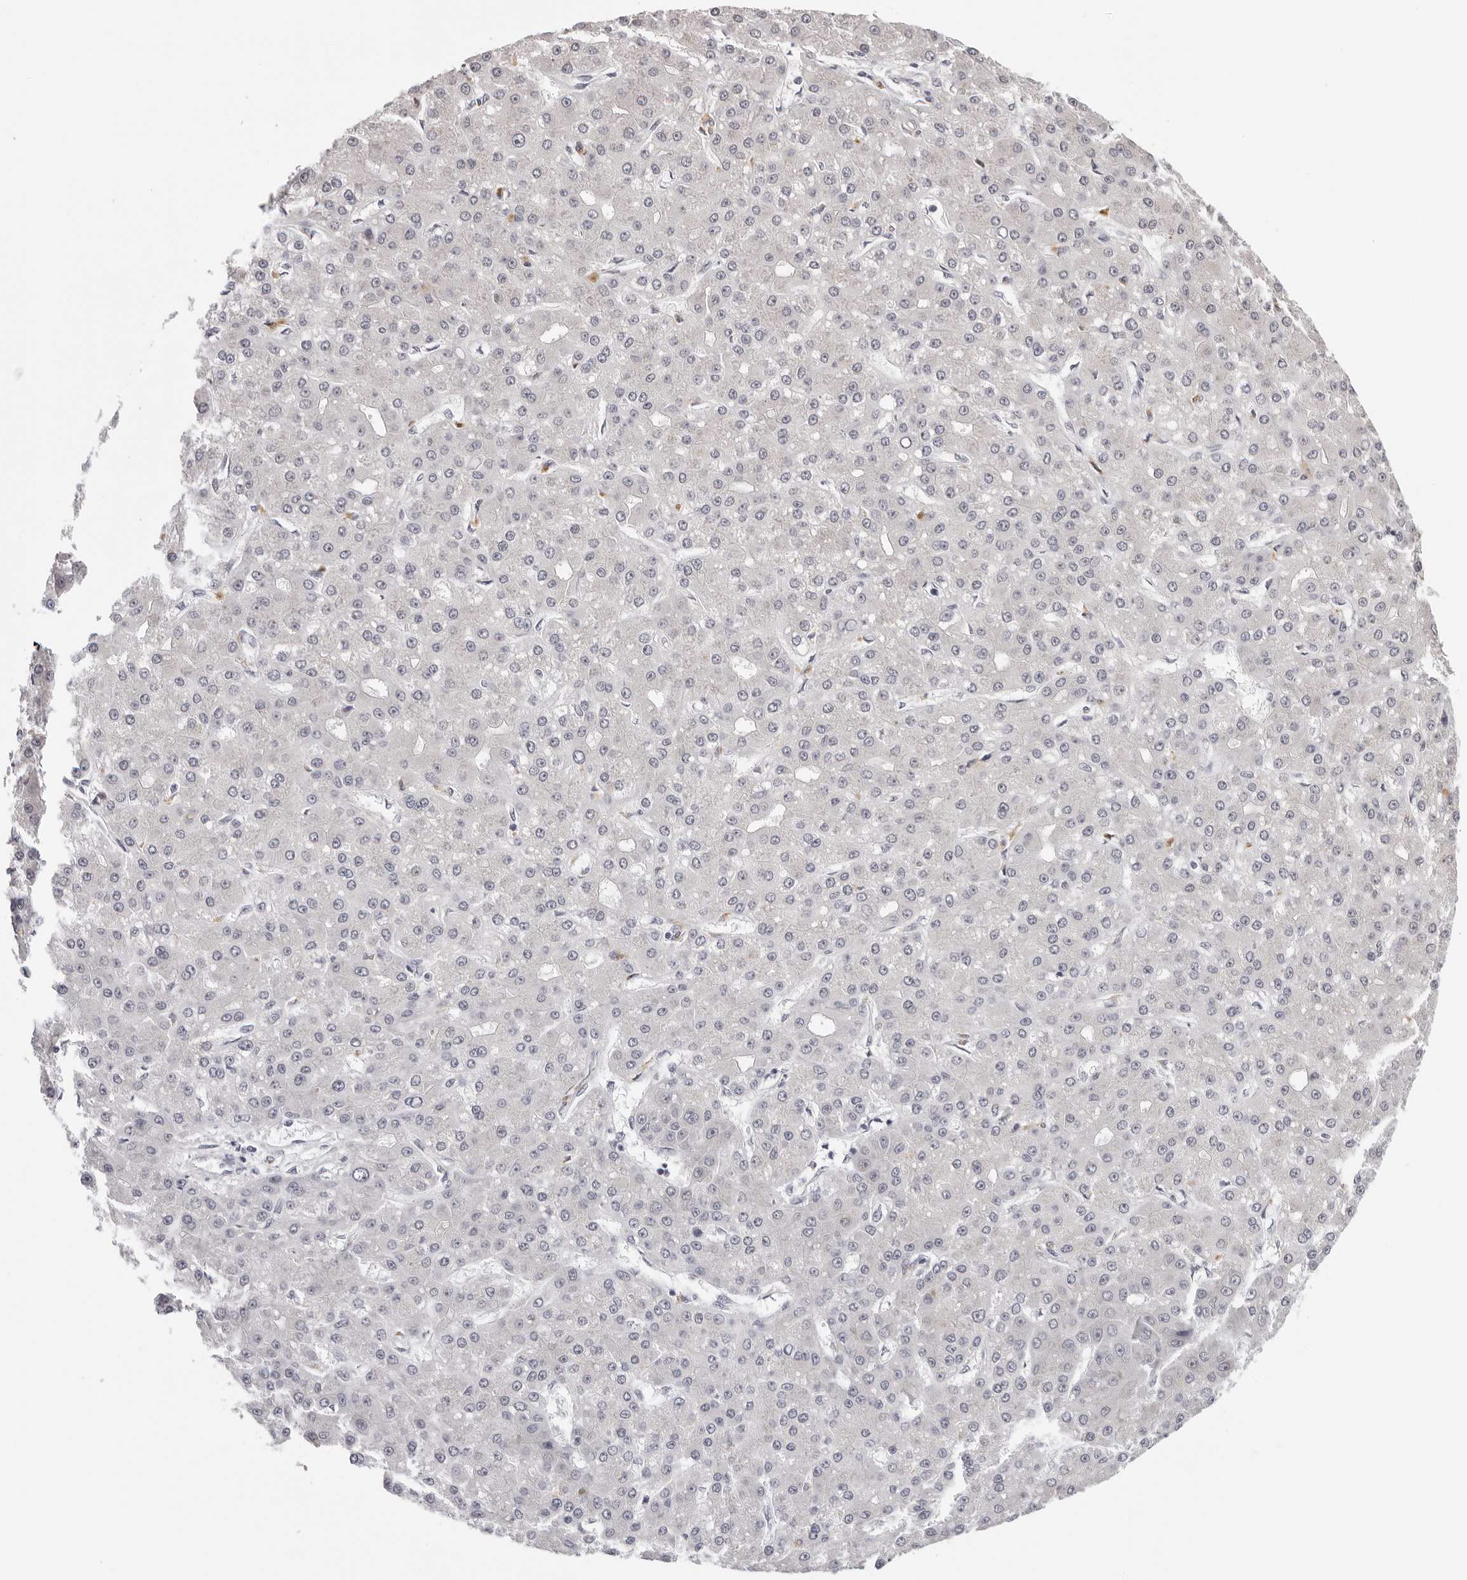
{"staining": {"intensity": "negative", "quantity": "none", "location": "none"}, "tissue": "liver cancer", "cell_type": "Tumor cells", "image_type": "cancer", "snomed": [{"axis": "morphology", "description": "Carcinoma, Hepatocellular, NOS"}, {"axis": "topography", "description": "Liver"}], "caption": "IHC micrograph of liver hepatocellular carcinoma stained for a protein (brown), which demonstrates no positivity in tumor cells.", "gene": "PRUNE1", "patient": {"sex": "male", "age": 67}}